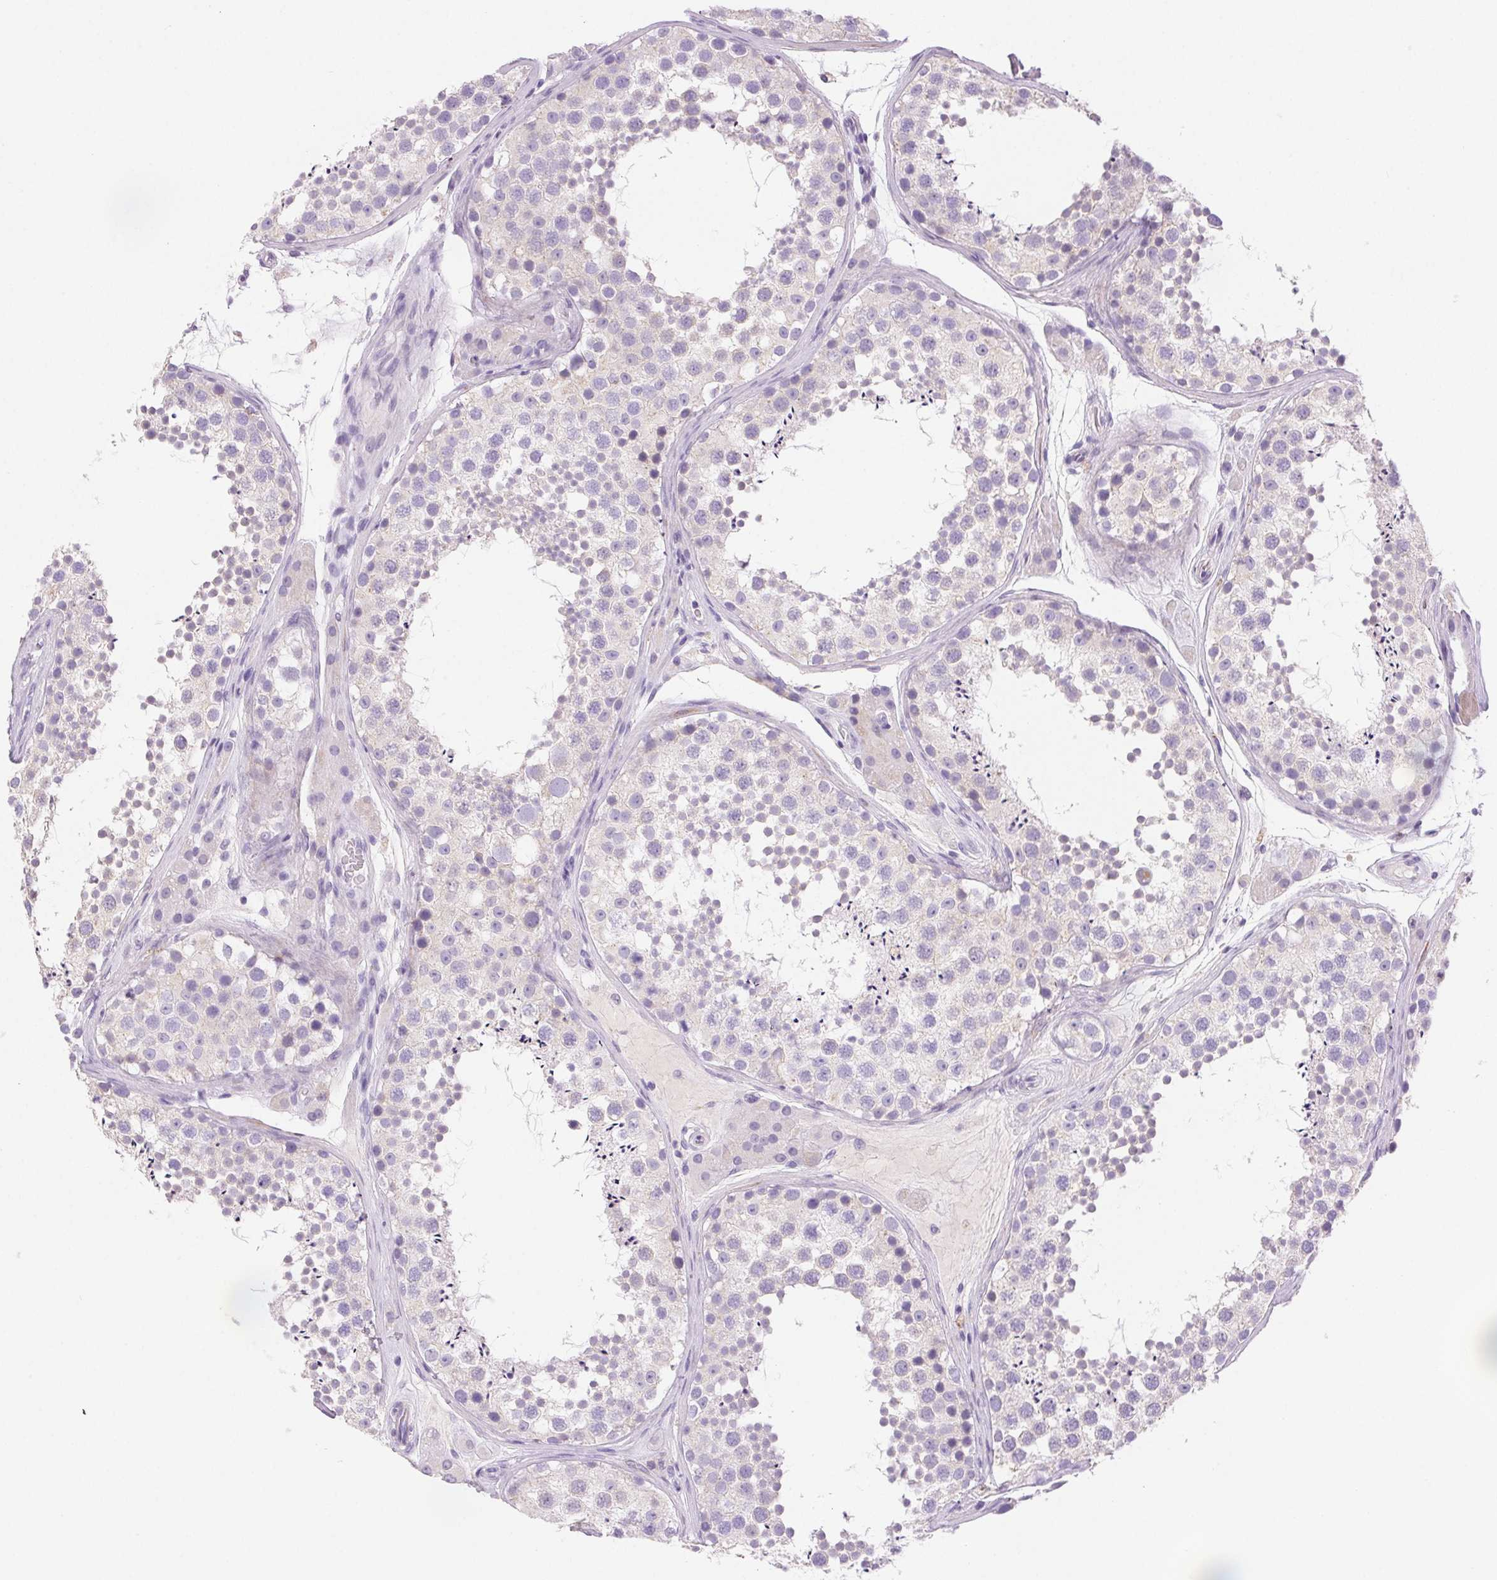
{"staining": {"intensity": "negative", "quantity": "none", "location": "none"}, "tissue": "testis", "cell_type": "Cells in seminiferous ducts", "image_type": "normal", "snomed": [{"axis": "morphology", "description": "Normal tissue, NOS"}, {"axis": "topography", "description": "Testis"}], "caption": "The immunohistochemistry (IHC) photomicrograph has no significant expression in cells in seminiferous ducts of testis. (DAB (3,3'-diaminobenzidine) IHC visualized using brightfield microscopy, high magnification).", "gene": "ARHGAP11B", "patient": {"sex": "male", "age": 41}}